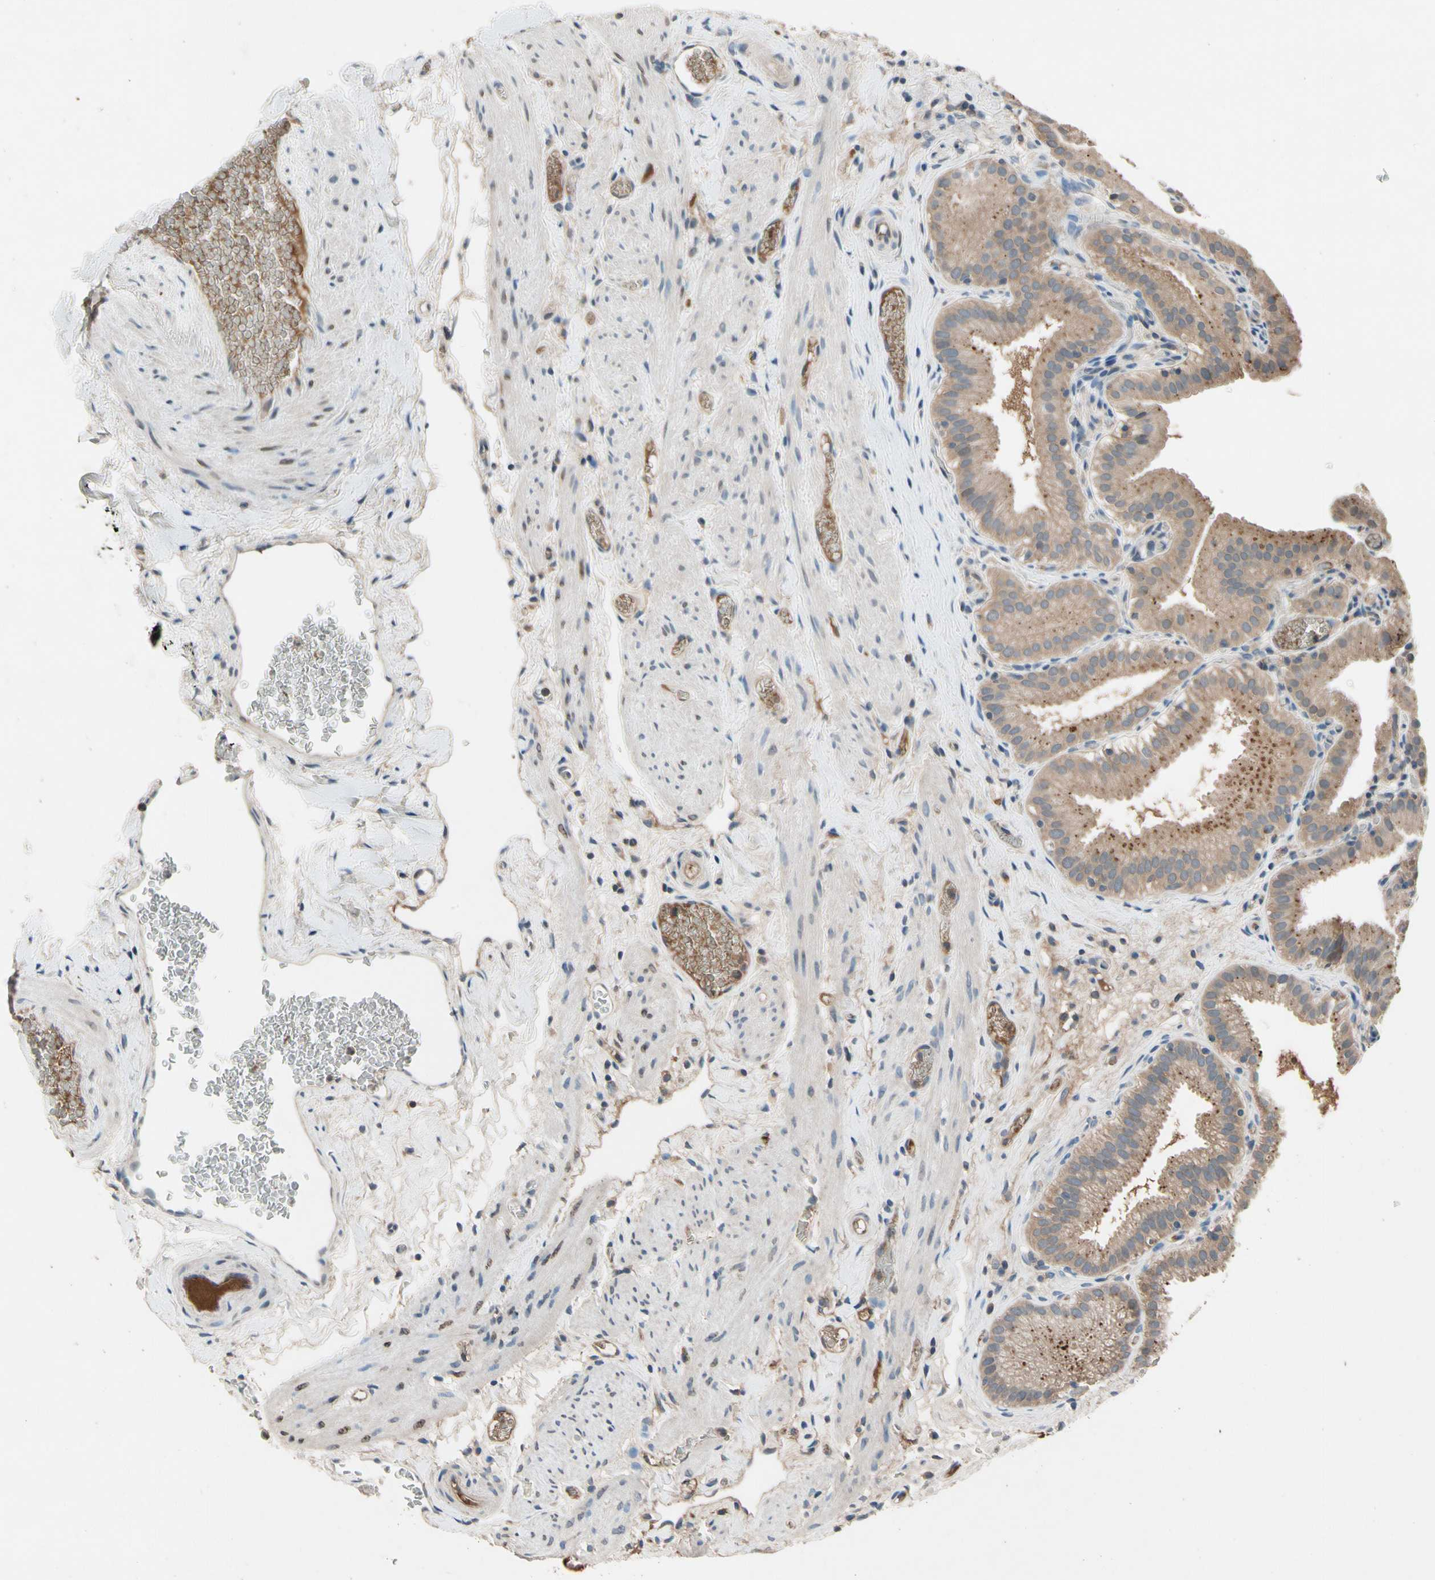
{"staining": {"intensity": "moderate", "quantity": ">75%", "location": "cytoplasmic/membranous"}, "tissue": "gallbladder", "cell_type": "Glandular cells", "image_type": "normal", "snomed": [{"axis": "morphology", "description": "Normal tissue, NOS"}, {"axis": "topography", "description": "Gallbladder"}], "caption": "A brown stain labels moderate cytoplasmic/membranous positivity of a protein in glandular cells of unremarkable gallbladder.", "gene": "IL1RL1", "patient": {"sex": "male", "age": 54}}